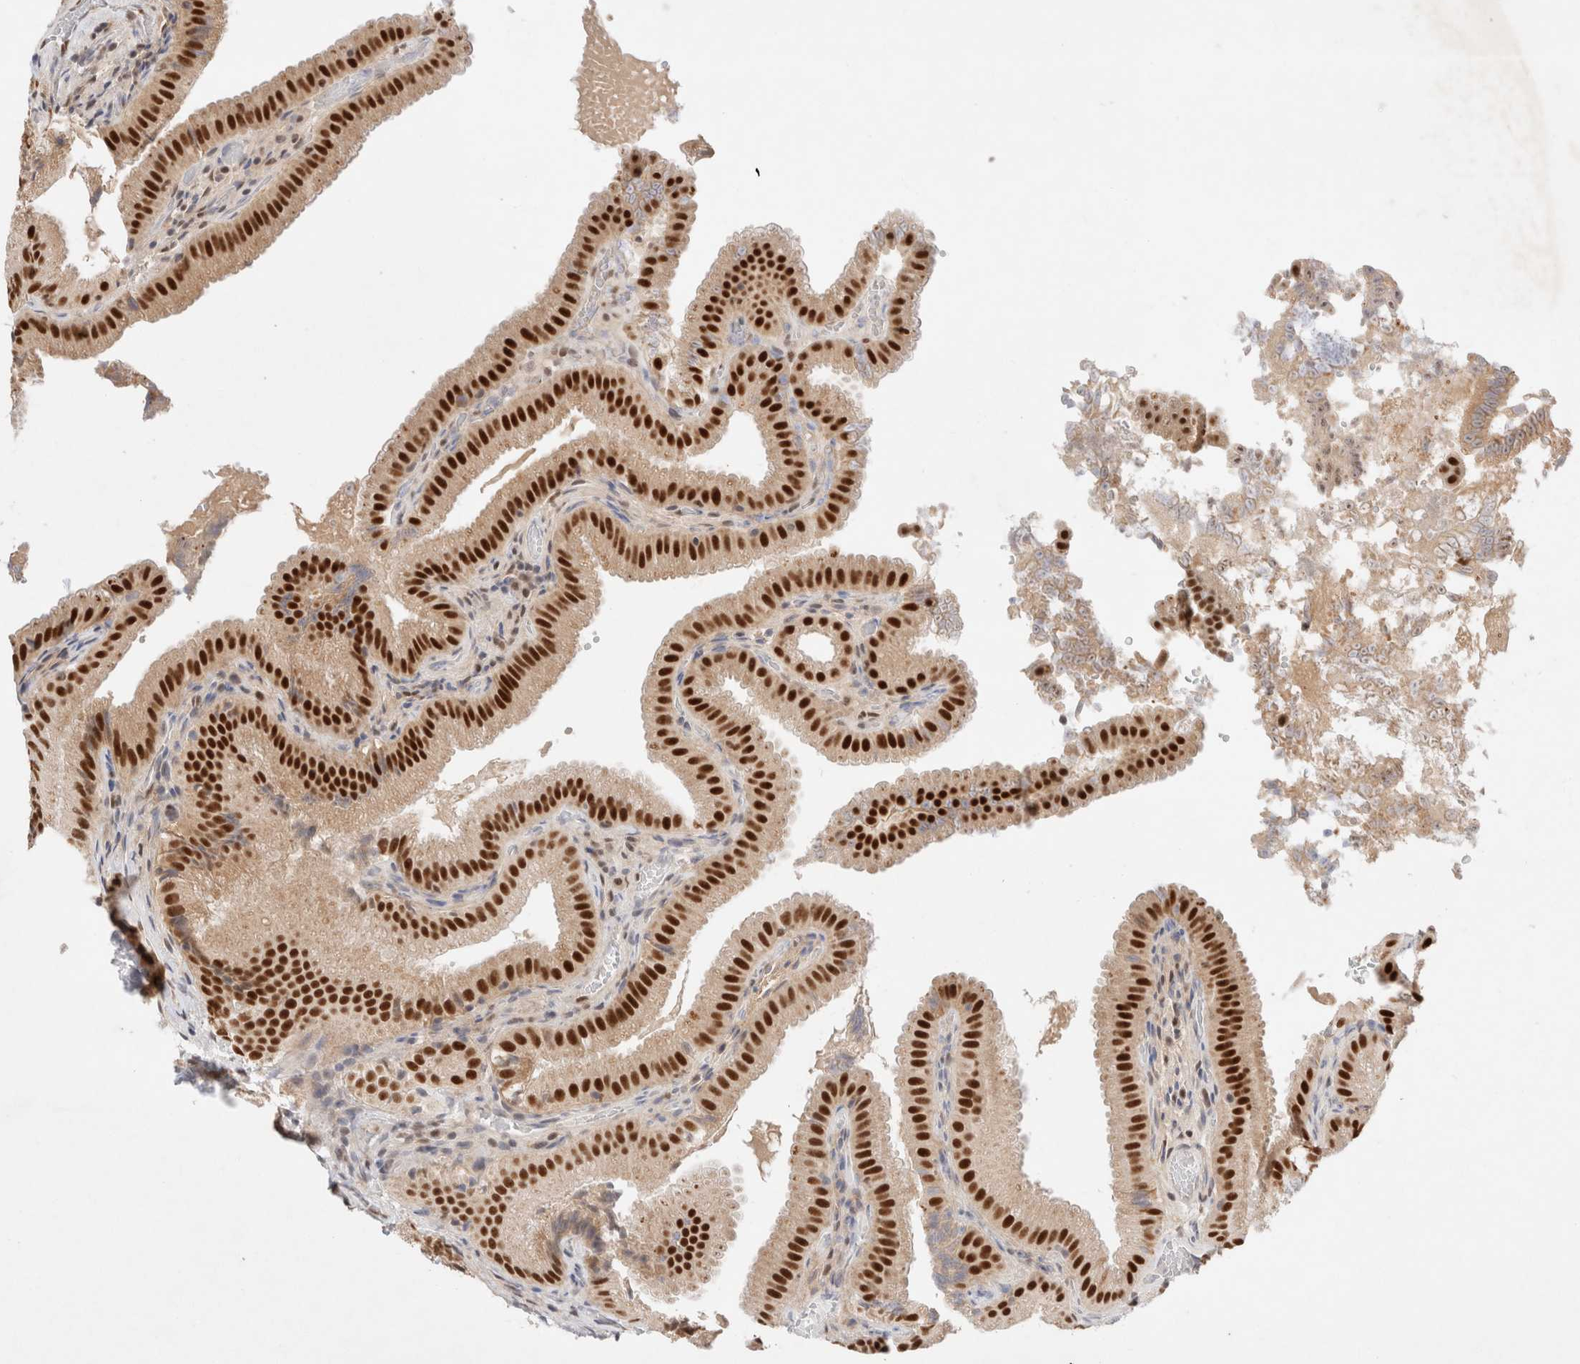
{"staining": {"intensity": "strong", "quantity": ">75%", "location": "nuclear"}, "tissue": "gallbladder", "cell_type": "Glandular cells", "image_type": "normal", "snomed": [{"axis": "morphology", "description": "Normal tissue, NOS"}, {"axis": "topography", "description": "Gallbladder"}], "caption": "IHC micrograph of normal gallbladder: gallbladder stained using immunohistochemistry (IHC) shows high levels of strong protein expression localized specifically in the nuclear of glandular cells, appearing as a nuclear brown color.", "gene": "GTF2I", "patient": {"sex": "female", "age": 30}}